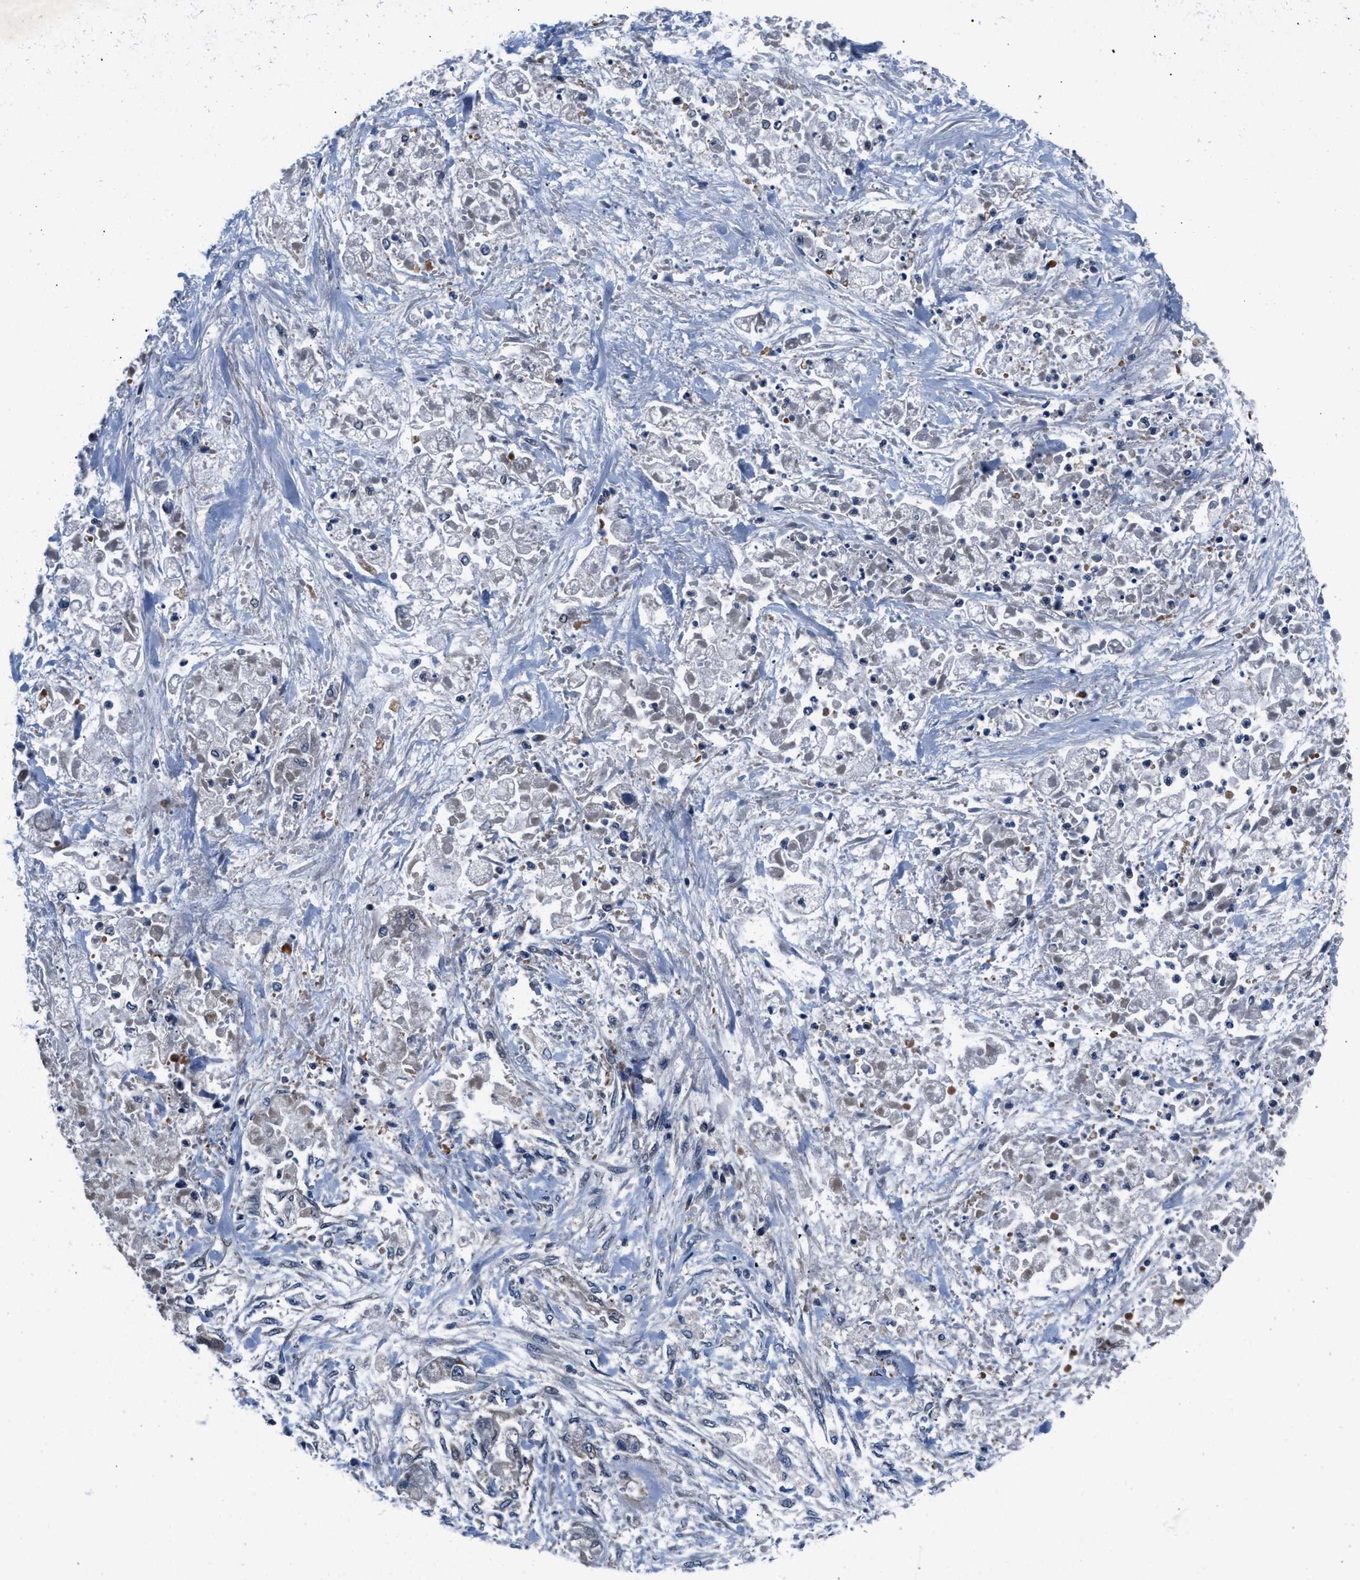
{"staining": {"intensity": "weak", "quantity": "<25%", "location": "cytoplasmic/membranous"}, "tissue": "stomach cancer", "cell_type": "Tumor cells", "image_type": "cancer", "snomed": [{"axis": "morphology", "description": "Normal tissue, NOS"}, {"axis": "morphology", "description": "Adenocarcinoma, NOS"}, {"axis": "topography", "description": "Stomach"}], "caption": "Tumor cells are negative for brown protein staining in stomach cancer (adenocarcinoma). (Stains: DAB IHC with hematoxylin counter stain, Microscopy: brightfield microscopy at high magnification).", "gene": "PRPSAP2", "patient": {"sex": "male", "age": 62}}